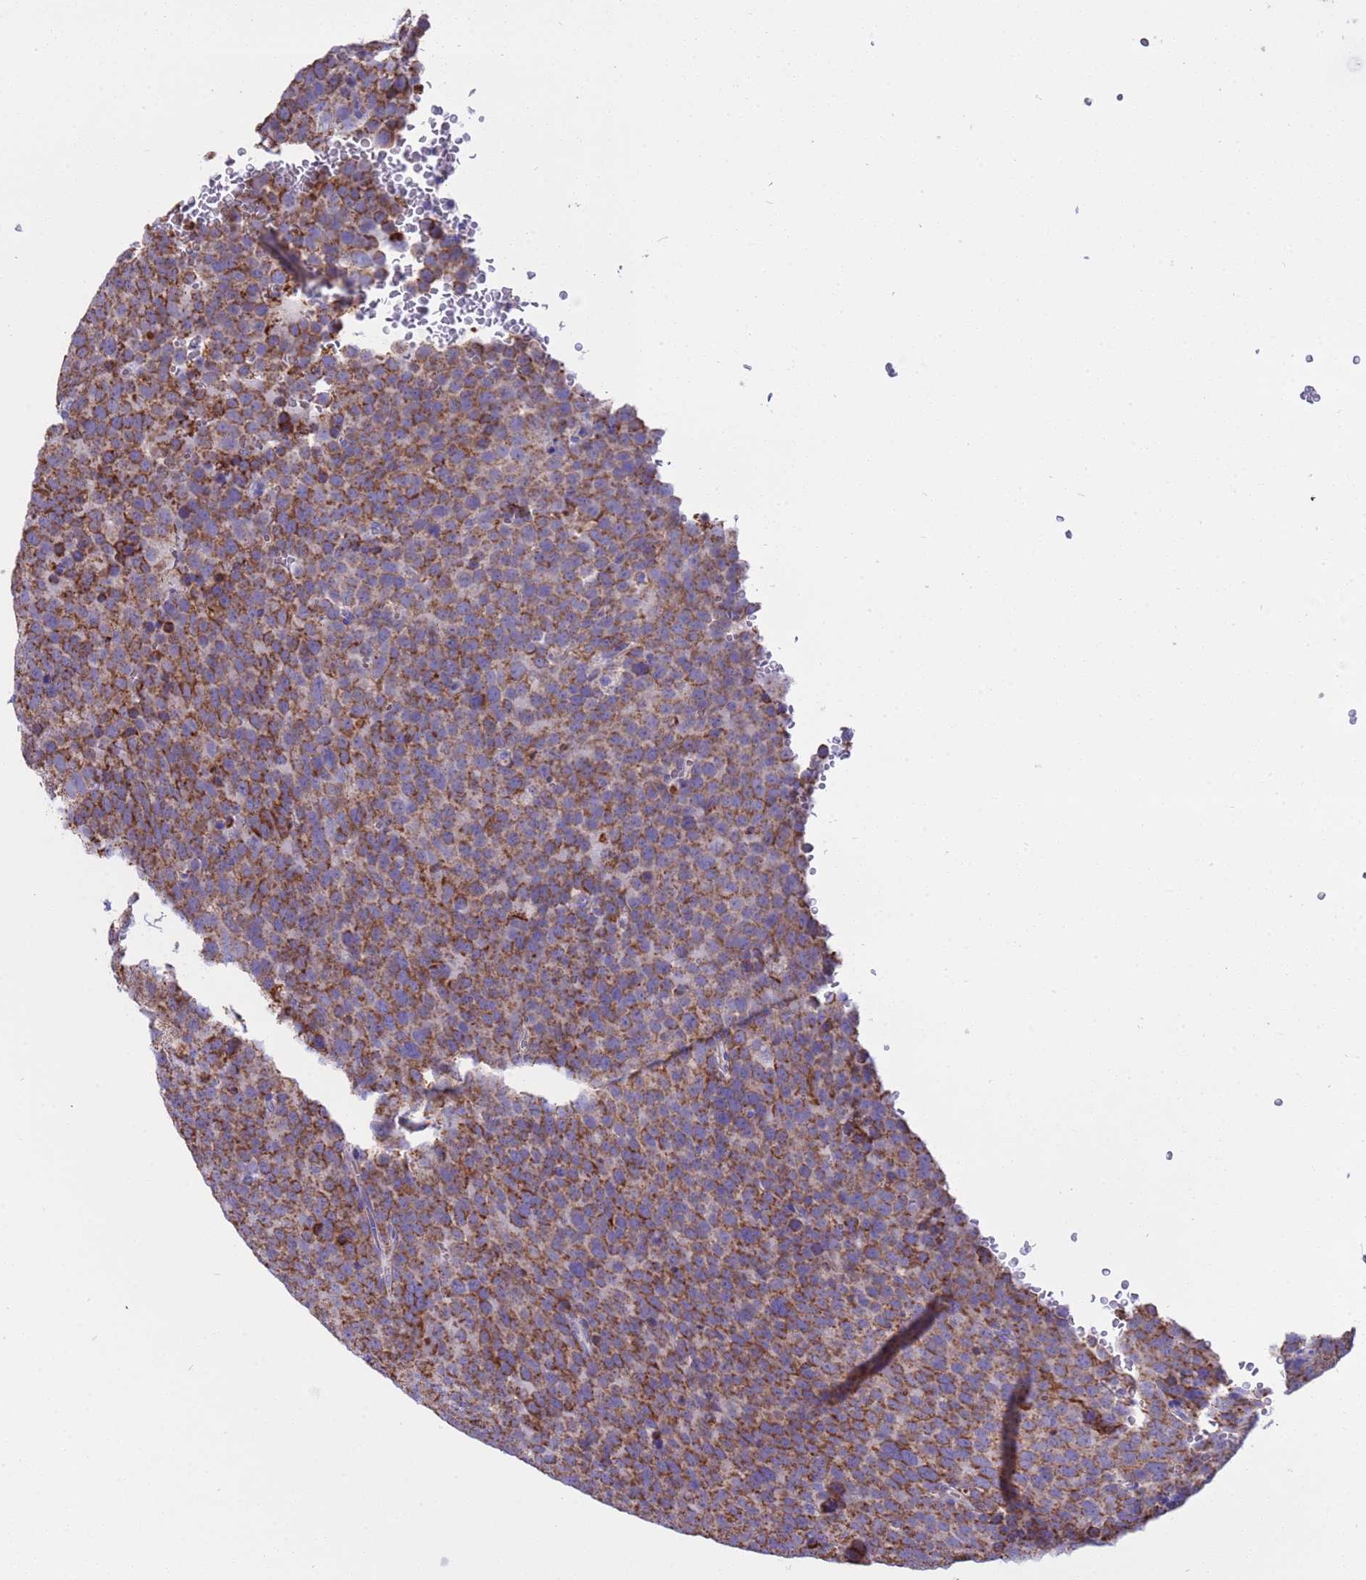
{"staining": {"intensity": "strong", "quantity": ">75%", "location": "cytoplasmic/membranous"}, "tissue": "testis cancer", "cell_type": "Tumor cells", "image_type": "cancer", "snomed": [{"axis": "morphology", "description": "Seminoma, NOS"}, {"axis": "topography", "description": "Testis"}], "caption": "Immunohistochemical staining of human testis seminoma reveals high levels of strong cytoplasmic/membranous protein staining in about >75% of tumor cells. Nuclei are stained in blue.", "gene": "RNF165", "patient": {"sex": "male", "age": 71}}